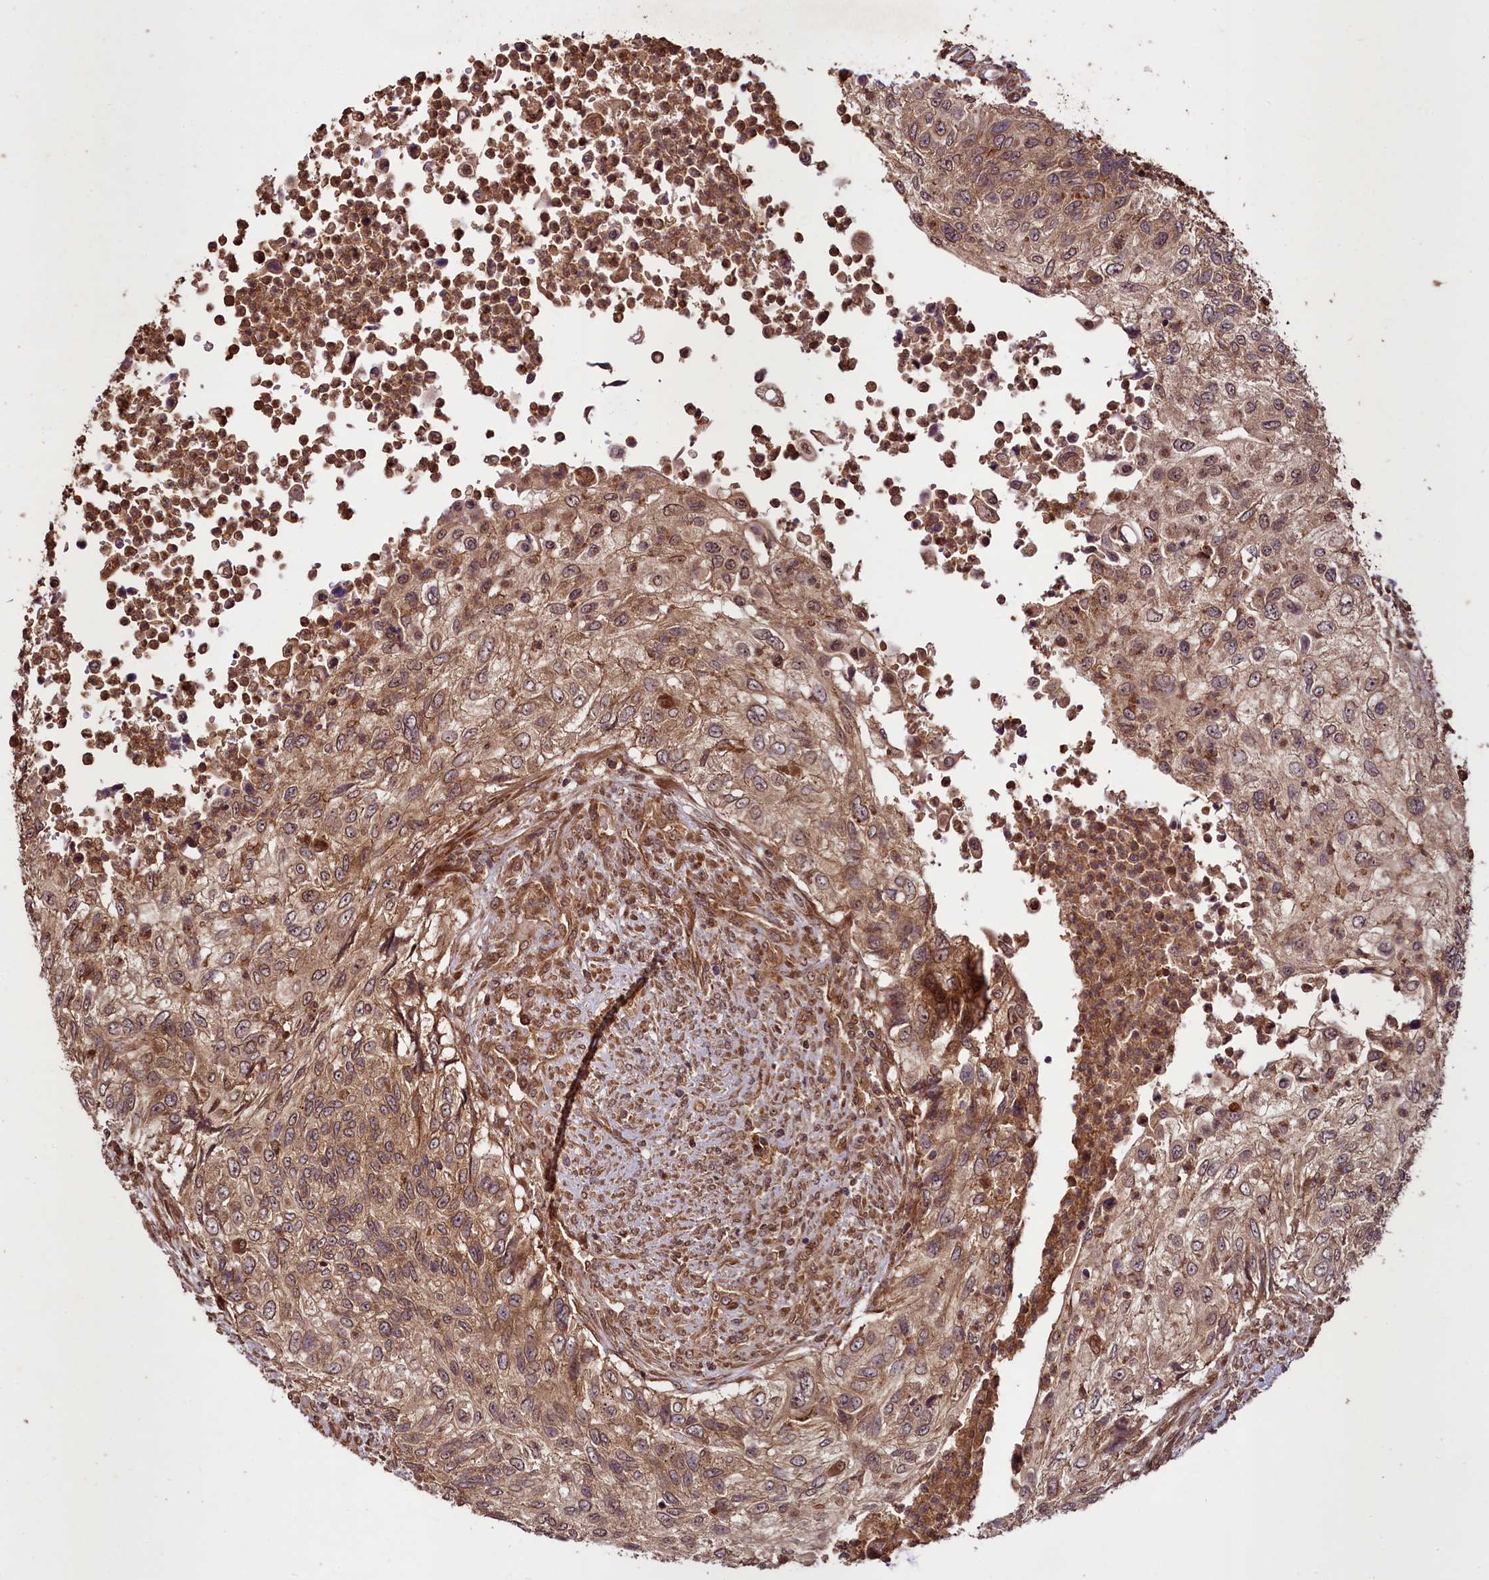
{"staining": {"intensity": "moderate", "quantity": ">75%", "location": "cytoplasmic/membranous"}, "tissue": "urothelial cancer", "cell_type": "Tumor cells", "image_type": "cancer", "snomed": [{"axis": "morphology", "description": "Urothelial carcinoma, High grade"}, {"axis": "topography", "description": "Urinary bladder"}], "caption": "The image shows a brown stain indicating the presence of a protein in the cytoplasmic/membranous of tumor cells in urothelial carcinoma (high-grade).", "gene": "DCP1B", "patient": {"sex": "female", "age": 60}}